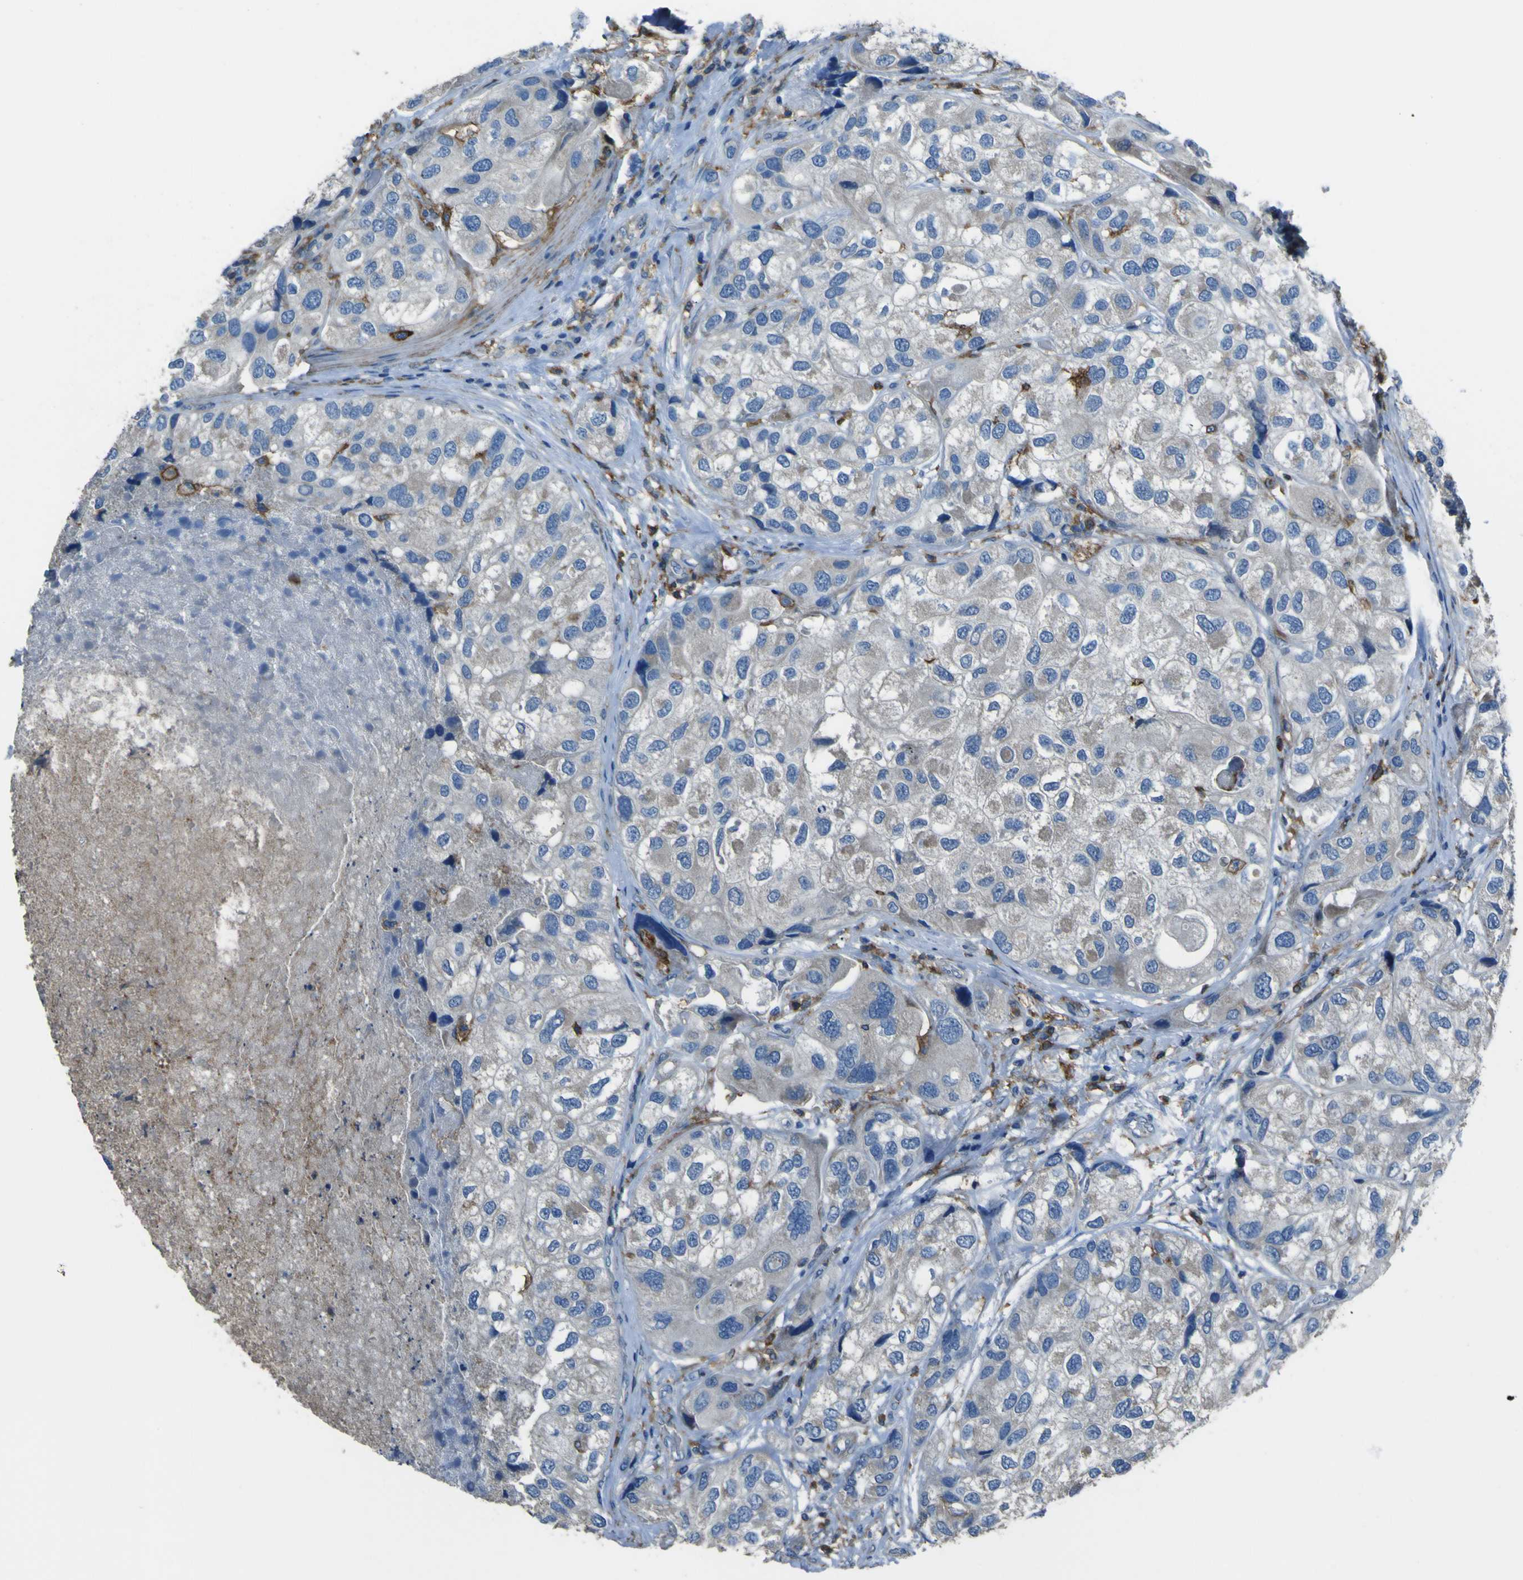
{"staining": {"intensity": "negative", "quantity": "none", "location": "none"}, "tissue": "urothelial cancer", "cell_type": "Tumor cells", "image_type": "cancer", "snomed": [{"axis": "morphology", "description": "Urothelial carcinoma, High grade"}, {"axis": "topography", "description": "Urinary bladder"}], "caption": "Immunohistochemistry of urothelial cancer demonstrates no staining in tumor cells. (IHC, brightfield microscopy, high magnification).", "gene": "LAIR1", "patient": {"sex": "female", "age": 64}}